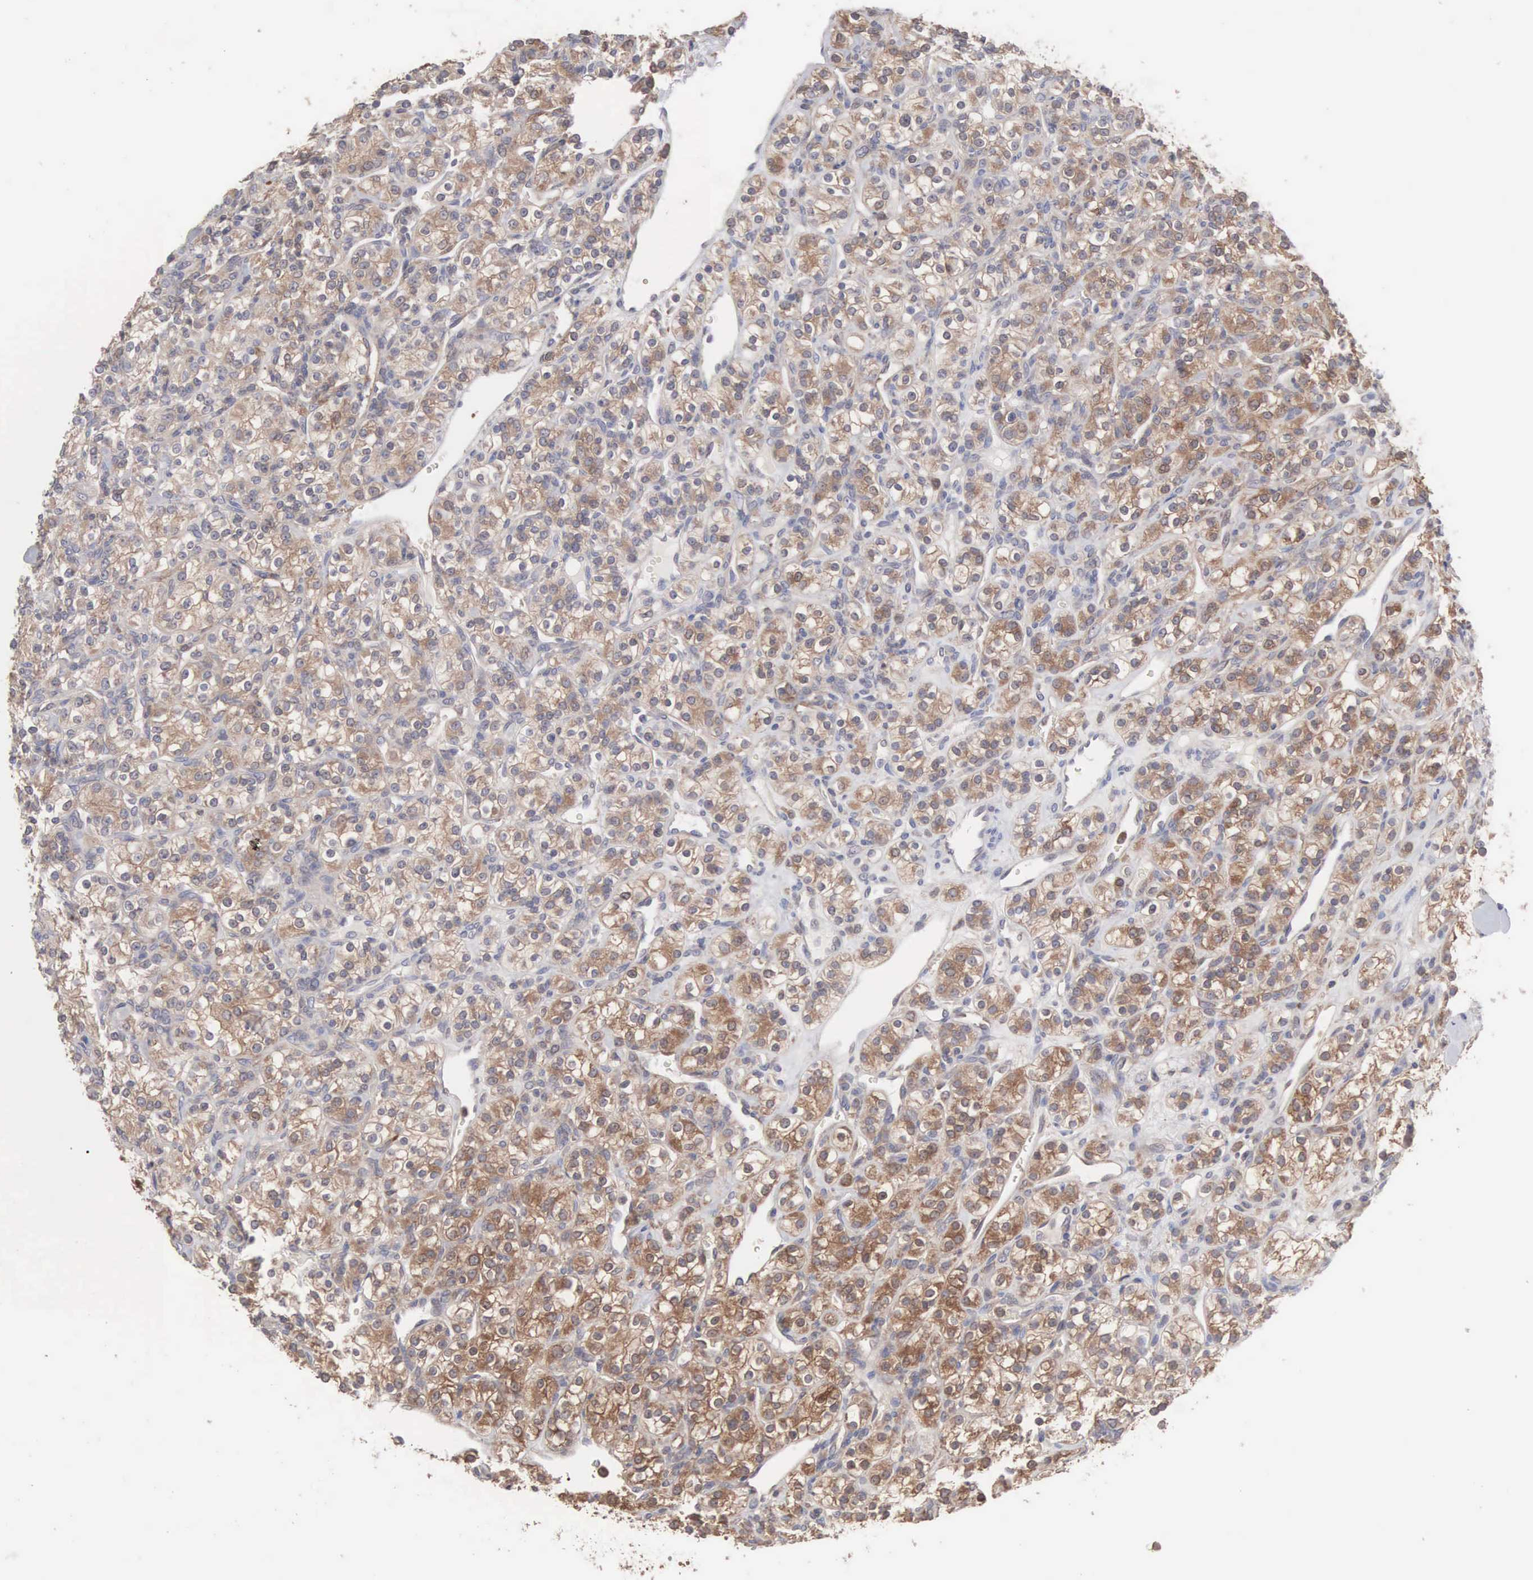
{"staining": {"intensity": "moderate", "quantity": "25%-75%", "location": "cytoplasmic/membranous"}, "tissue": "renal cancer", "cell_type": "Tumor cells", "image_type": "cancer", "snomed": [{"axis": "morphology", "description": "Adenocarcinoma, NOS"}, {"axis": "topography", "description": "Kidney"}], "caption": "Immunohistochemical staining of renal adenocarcinoma demonstrates medium levels of moderate cytoplasmic/membranous positivity in approximately 25%-75% of tumor cells.", "gene": "MTHFD1", "patient": {"sex": "male", "age": 77}}